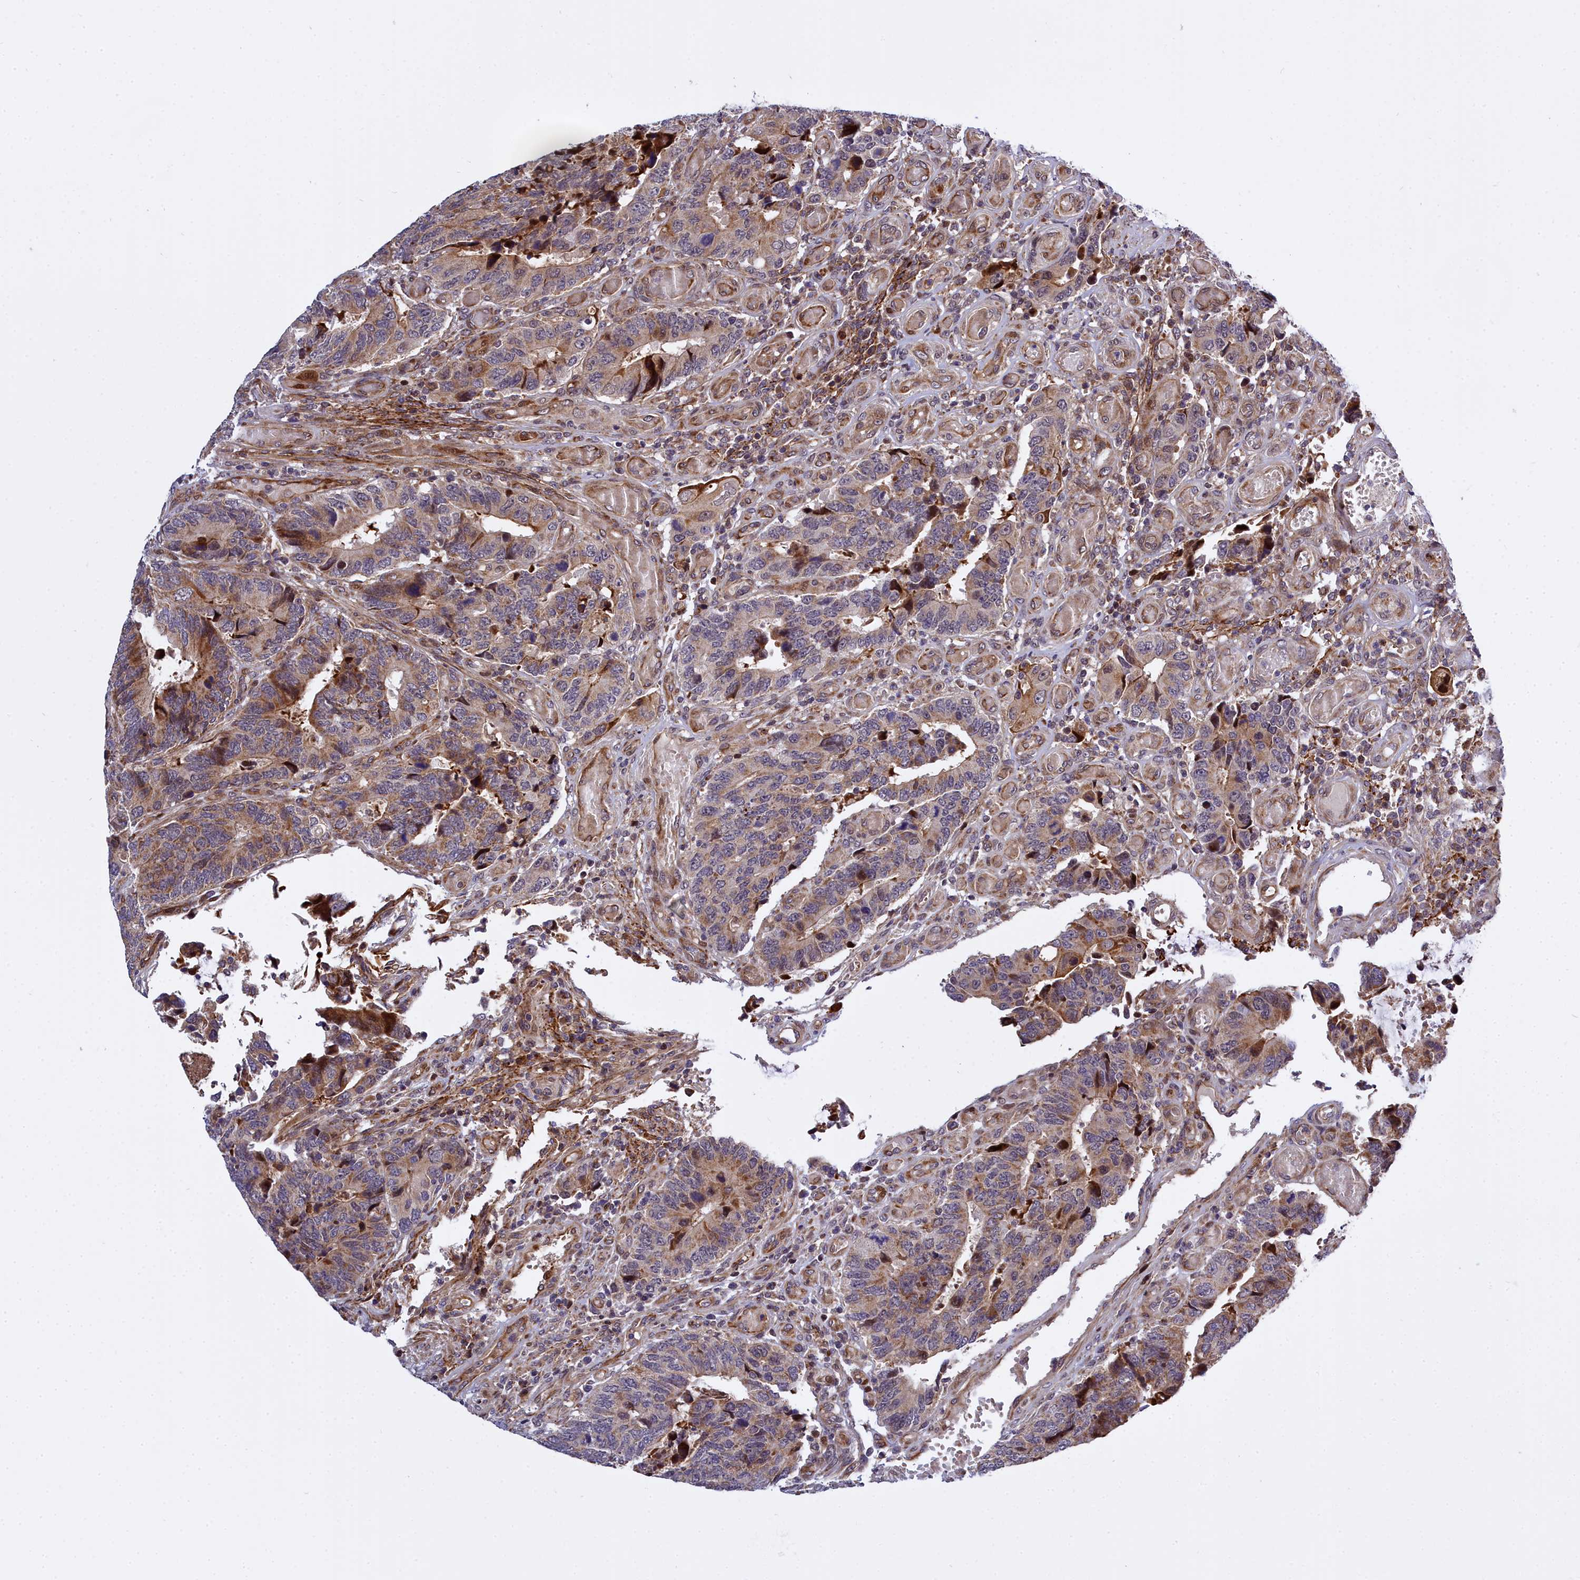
{"staining": {"intensity": "moderate", "quantity": "25%-75%", "location": "cytoplasmic/membranous"}, "tissue": "colorectal cancer", "cell_type": "Tumor cells", "image_type": "cancer", "snomed": [{"axis": "morphology", "description": "Adenocarcinoma, NOS"}, {"axis": "topography", "description": "Colon"}], "caption": "A brown stain labels moderate cytoplasmic/membranous expression of a protein in adenocarcinoma (colorectal) tumor cells.", "gene": "MRPS11", "patient": {"sex": "male", "age": 87}}